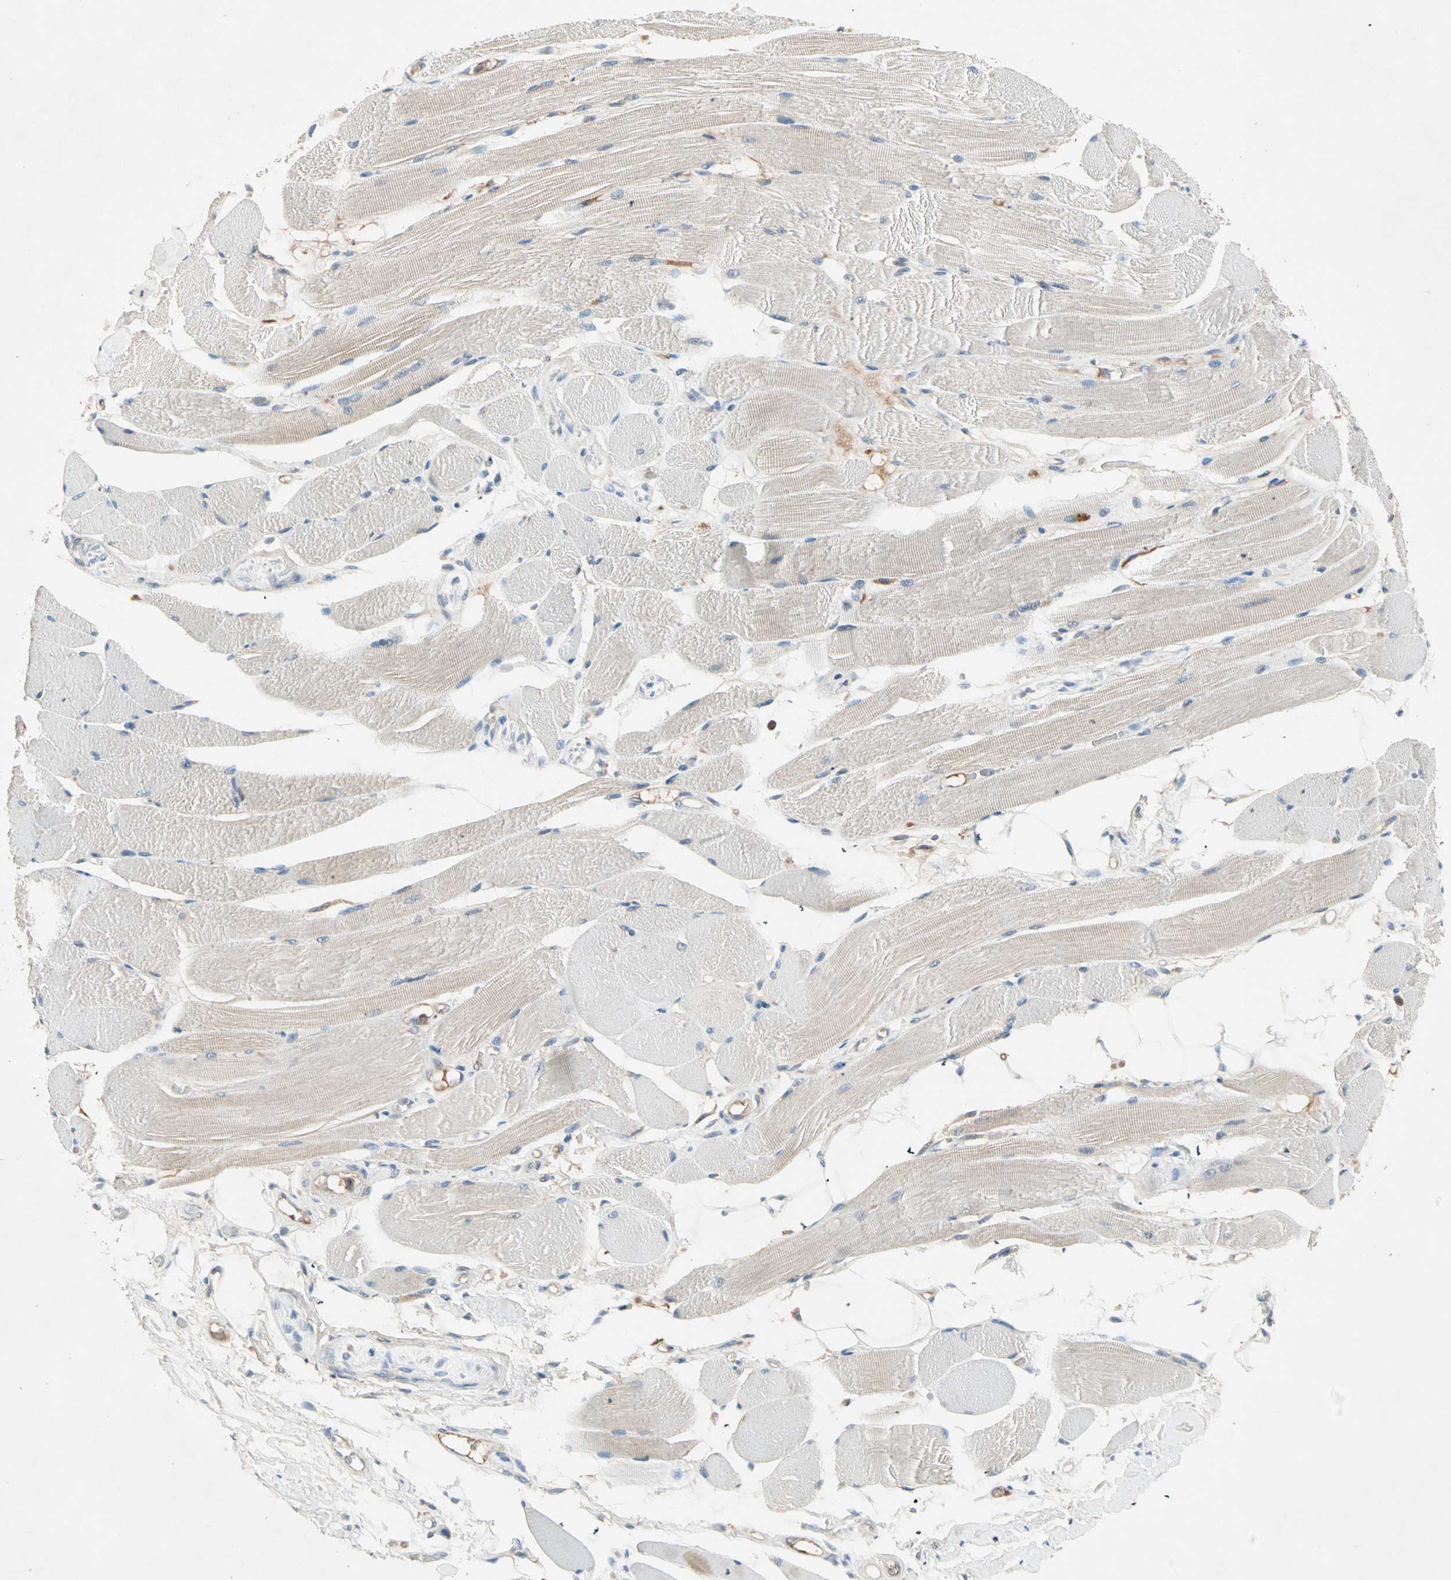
{"staining": {"intensity": "weak", "quantity": "25%-75%", "location": "cytoplasmic/membranous"}, "tissue": "skeletal muscle", "cell_type": "Myocytes", "image_type": "normal", "snomed": [{"axis": "morphology", "description": "Normal tissue, NOS"}, {"axis": "topography", "description": "Skeletal muscle"}, {"axis": "topography", "description": "Peripheral nerve tissue"}], "caption": "Unremarkable skeletal muscle was stained to show a protein in brown. There is low levels of weak cytoplasmic/membranous staining in approximately 25%-75% of myocytes.", "gene": "TEC", "patient": {"sex": "female", "age": 84}}